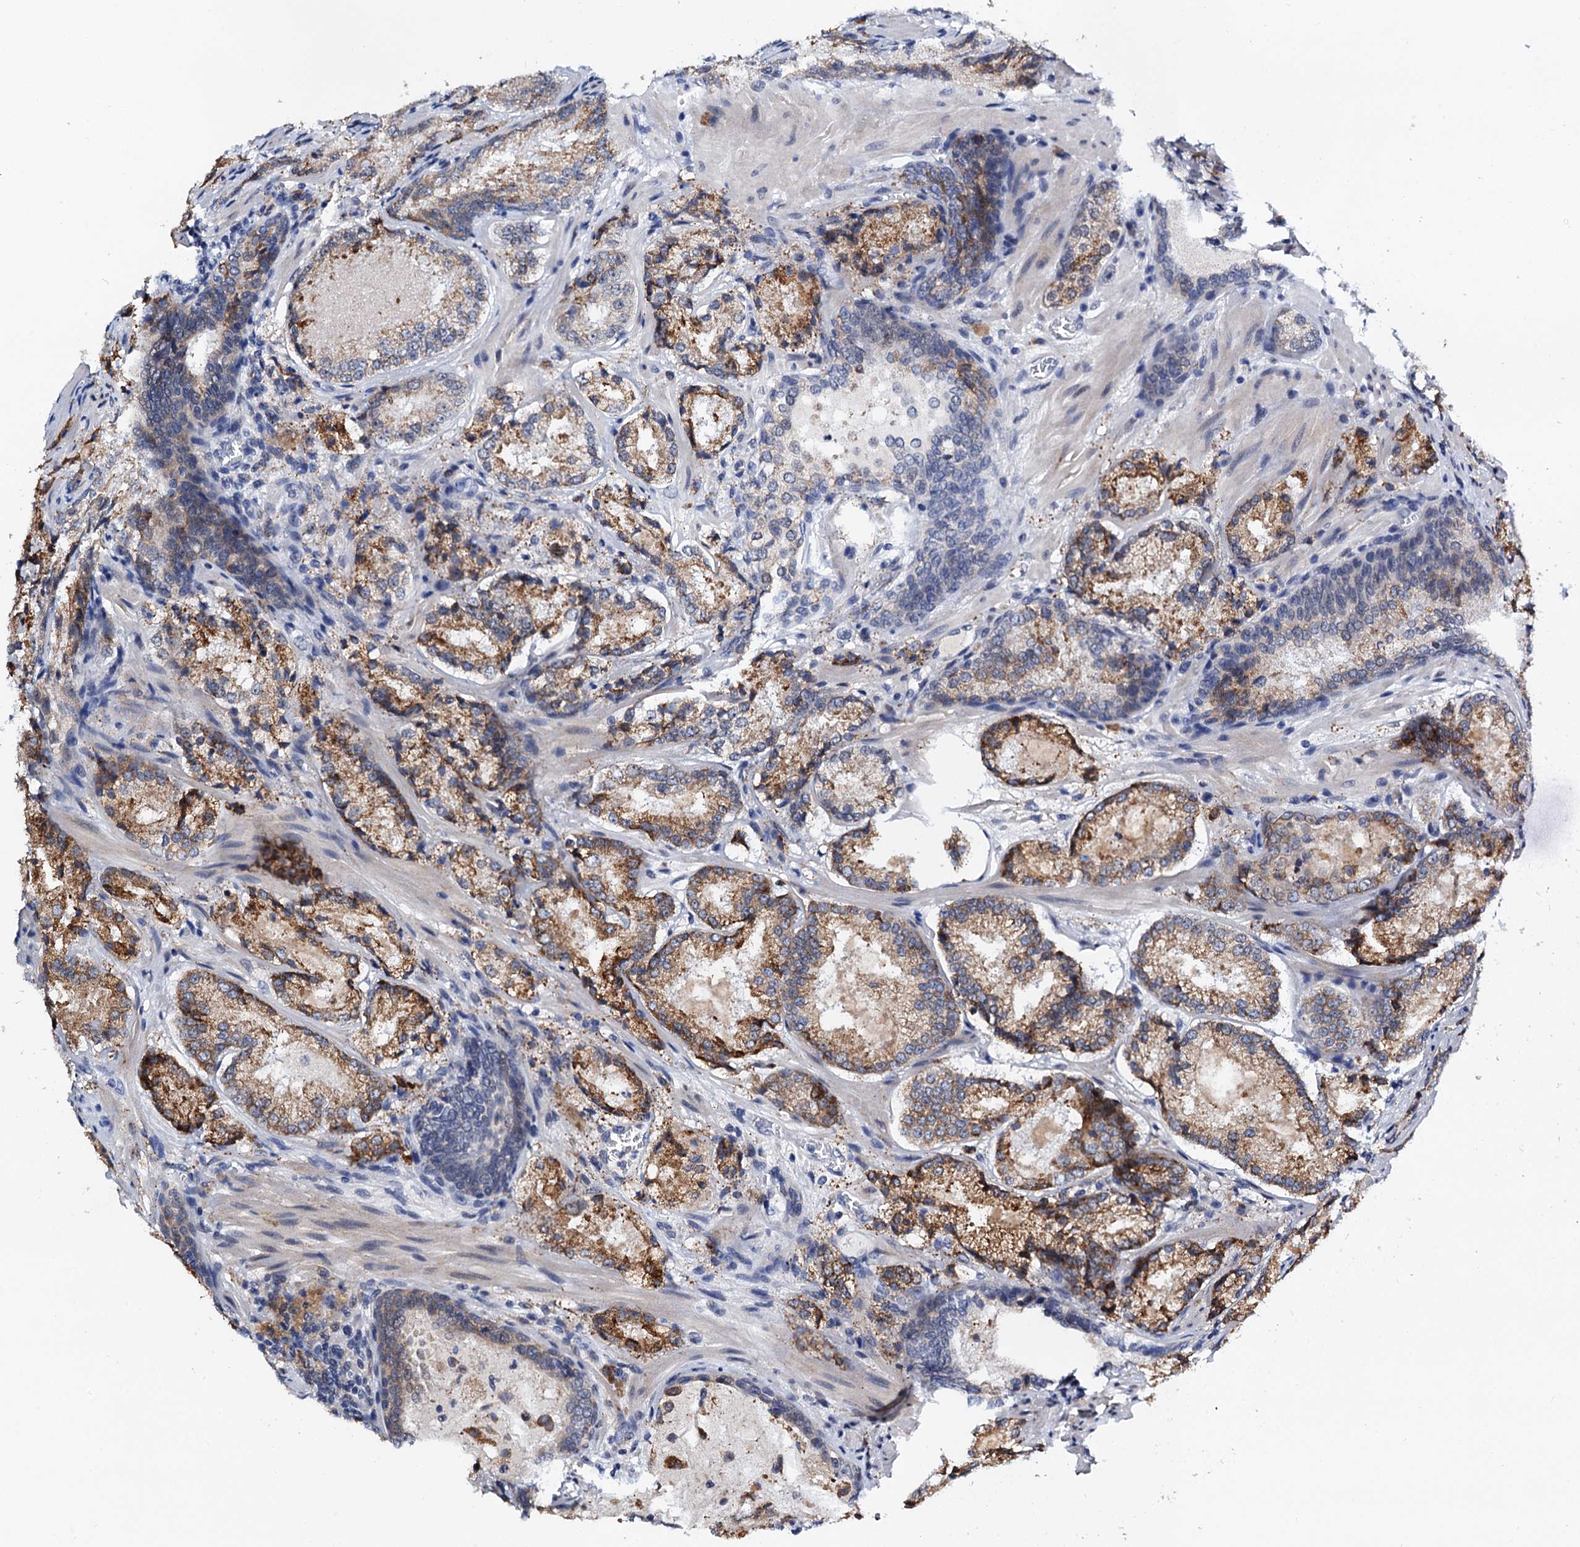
{"staining": {"intensity": "moderate", "quantity": ">75%", "location": "cytoplasmic/membranous"}, "tissue": "prostate cancer", "cell_type": "Tumor cells", "image_type": "cancer", "snomed": [{"axis": "morphology", "description": "Adenocarcinoma, Low grade"}, {"axis": "topography", "description": "Prostate"}], "caption": "IHC image of neoplastic tissue: human adenocarcinoma (low-grade) (prostate) stained using IHC exhibits medium levels of moderate protein expression localized specifically in the cytoplasmic/membranous of tumor cells, appearing as a cytoplasmic/membranous brown color.", "gene": "SLC7A10", "patient": {"sex": "male", "age": 74}}